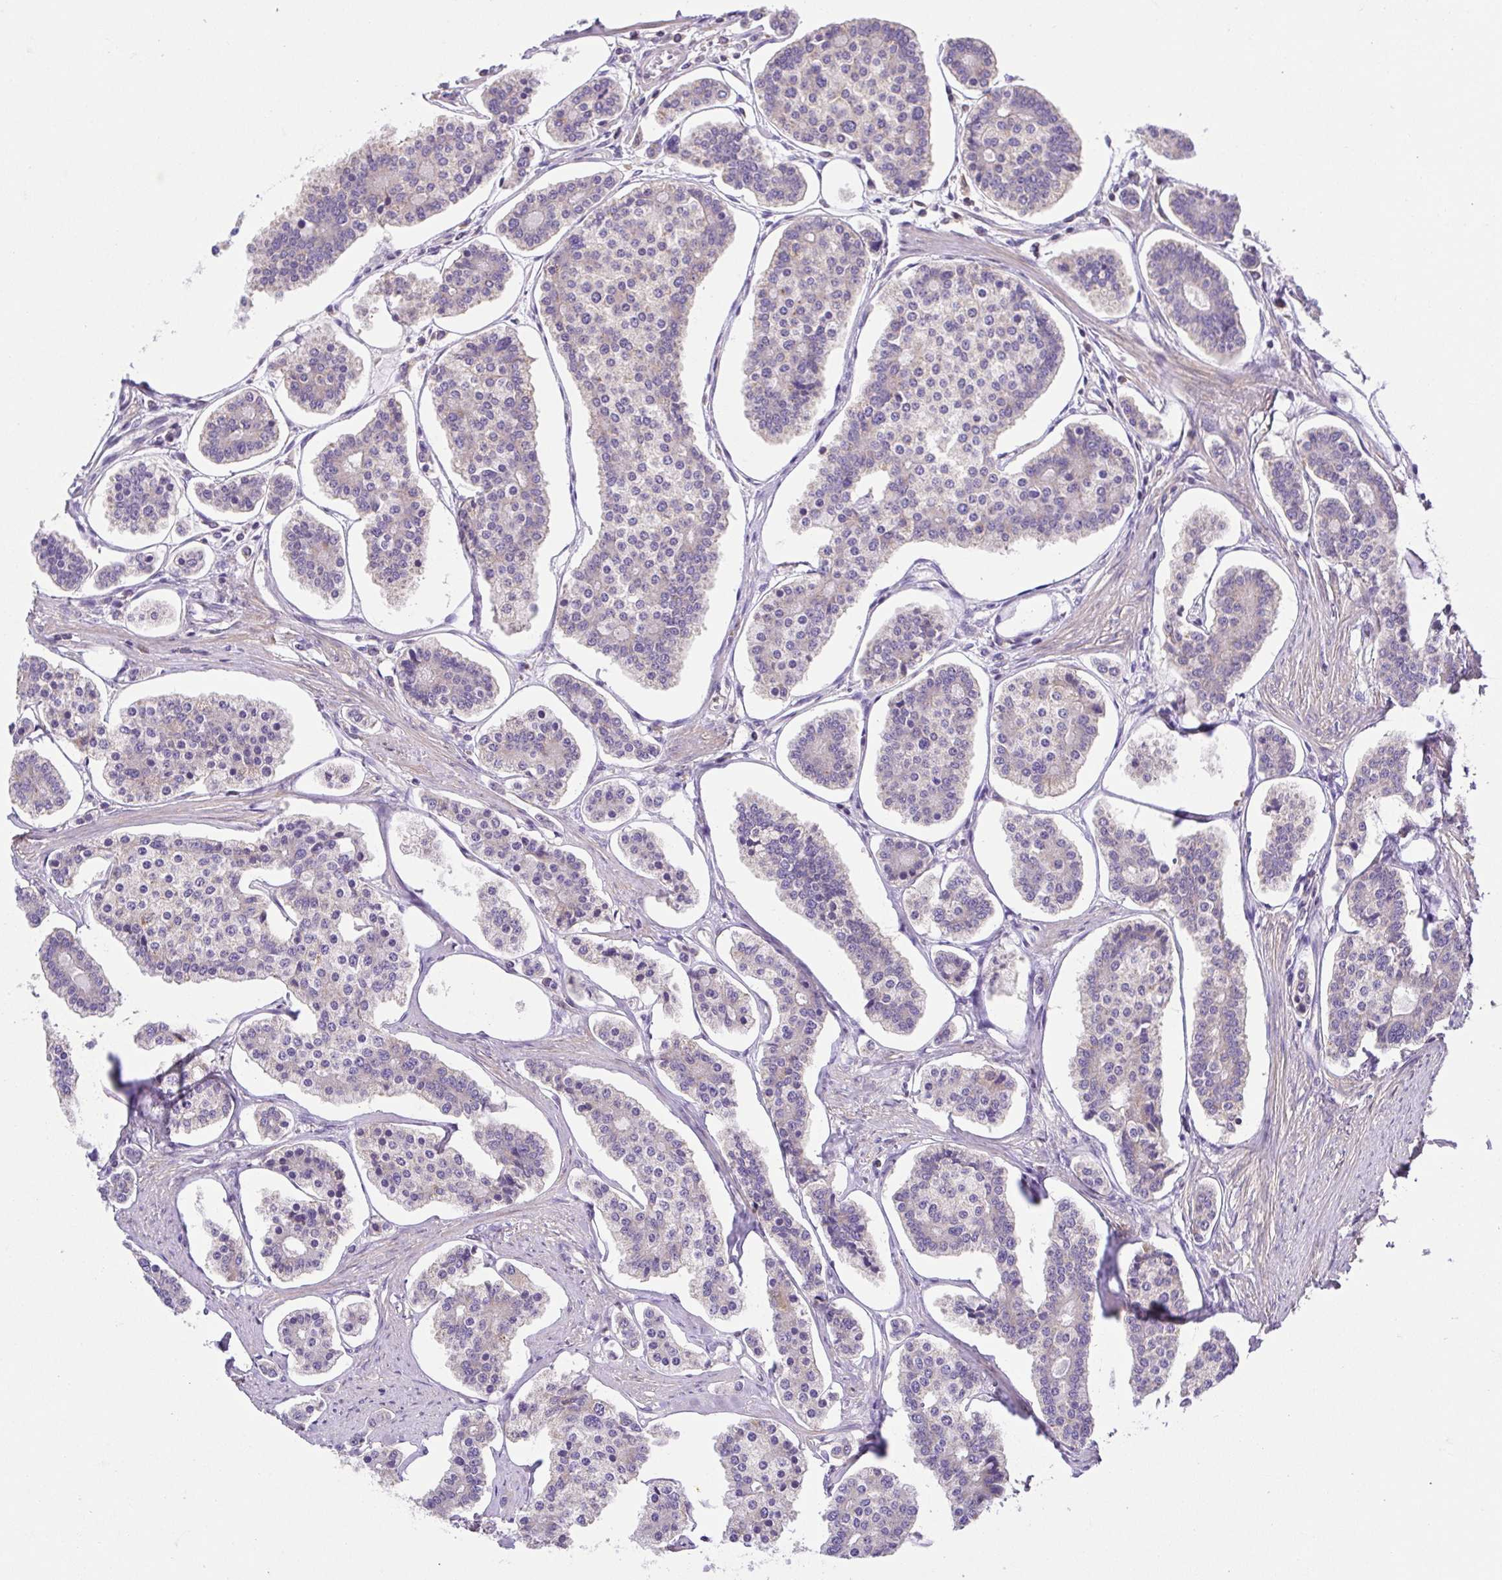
{"staining": {"intensity": "weak", "quantity": "<25%", "location": "cytoplasmic/membranous"}, "tissue": "carcinoid", "cell_type": "Tumor cells", "image_type": "cancer", "snomed": [{"axis": "morphology", "description": "Carcinoid, malignant, NOS"}, {"axis": "topography", "description": "Small intestine"}], "caption": "Photomicrograph shows no significant protein expression in tumor cells of carcinoid.", "gene": "PRR14L", "patient": {"sex": "female", "age": 65}}